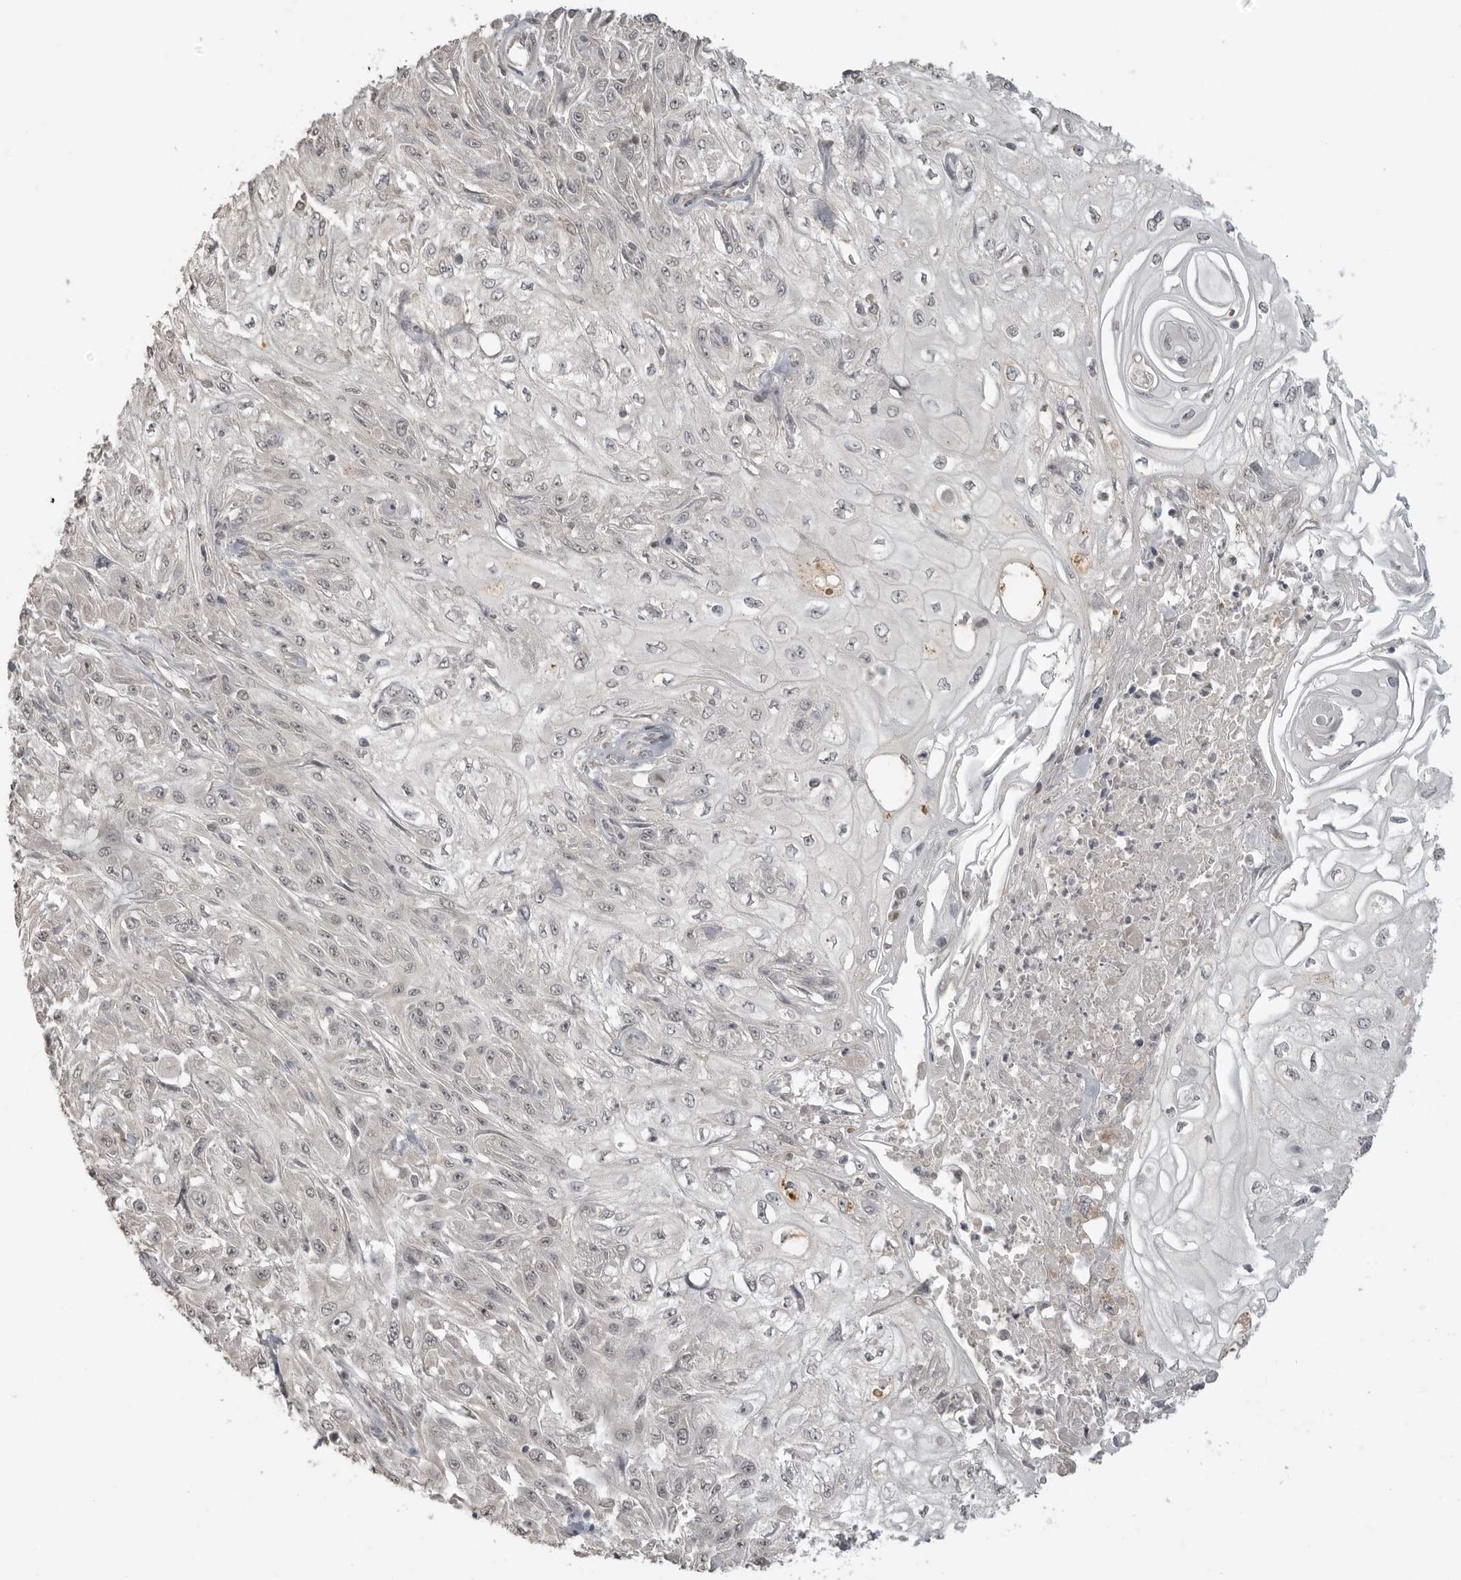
{"staining": {"intensity": "negative", "quantity": "none", "location": "none"}, "tissue": "skin cancer", "cell_type": "Tumor cells", "image_type": "cancer", "snomed": [{"axis": "morphology", "description": "Squamous cell carcinoma, NOS"}, {"axis": "morphology", "description": "Squamous cell carcinoma, metastatic, NOS"}, {"axis": "topography", "description": "Skin"}, {"axis": "topography", "description": "Lymph node"}], "caption": "IHC micrograph of skin metastatic squamous cell carcinoma stained for a protein (brown), which demonstrates no positivity in tumor cells.", "gene": "SMG8", "patient": {"sex": "male", "age": 75}}